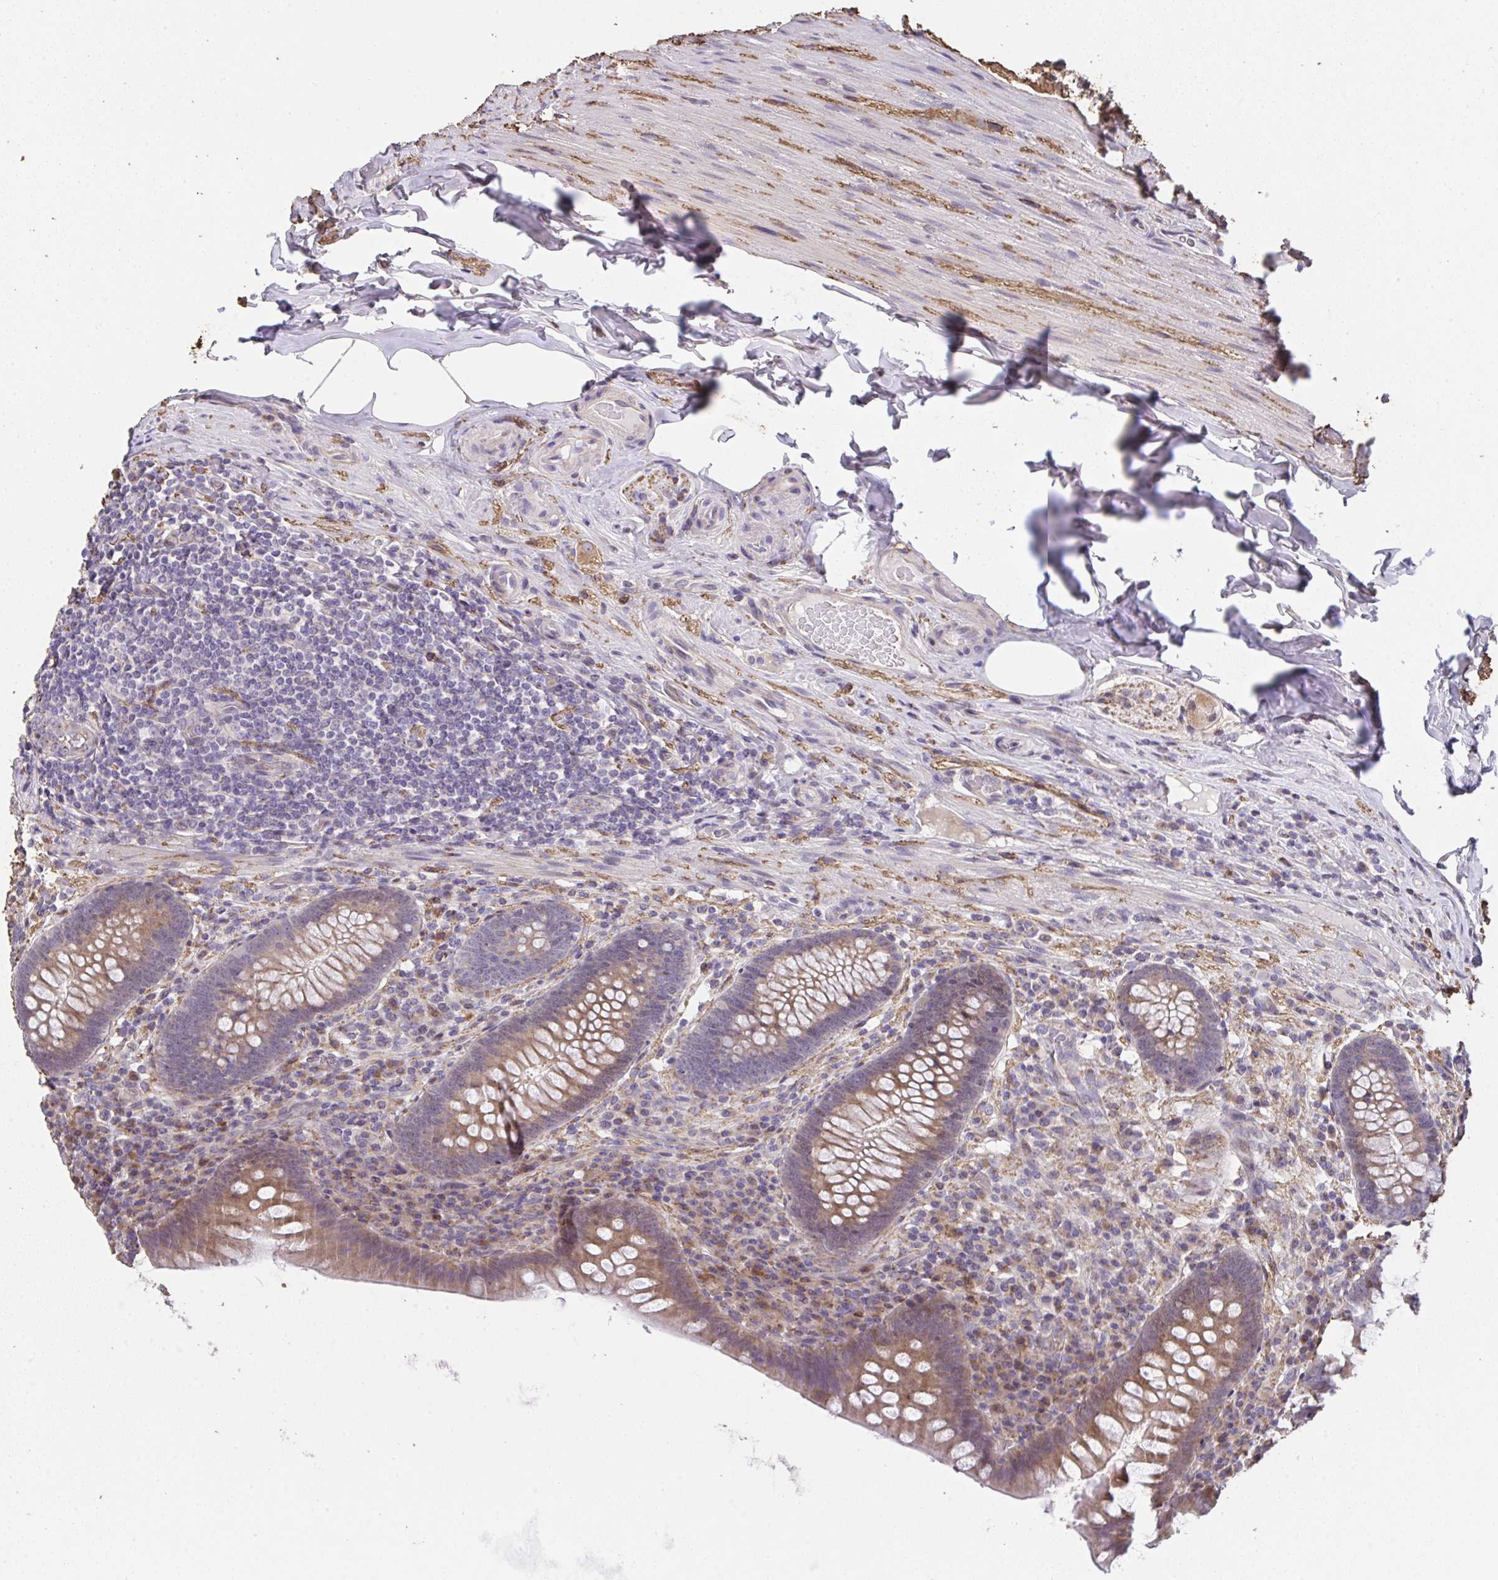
{"staining": {"intensity": "moderate", "quantity": ">75%", "location": "cytoplasmic/membranous"}, "tissue": "appendix", "cell_type": "Glandular cells", "image_type": "normal", "snomed": [{"axis": "morphology", "description": "Normal tissue, NOS"}, {"axis": "topography", "description": "Appendix"}], "caption": "Immunohistochemical staining of unremarkable human appendix displays >75% levels of moderate cytoplasmic/membranous protein staining in about >75% of glandular cells.", "gene": "RUNDC3B", "patient": {"sex": "male", "age": 71}}